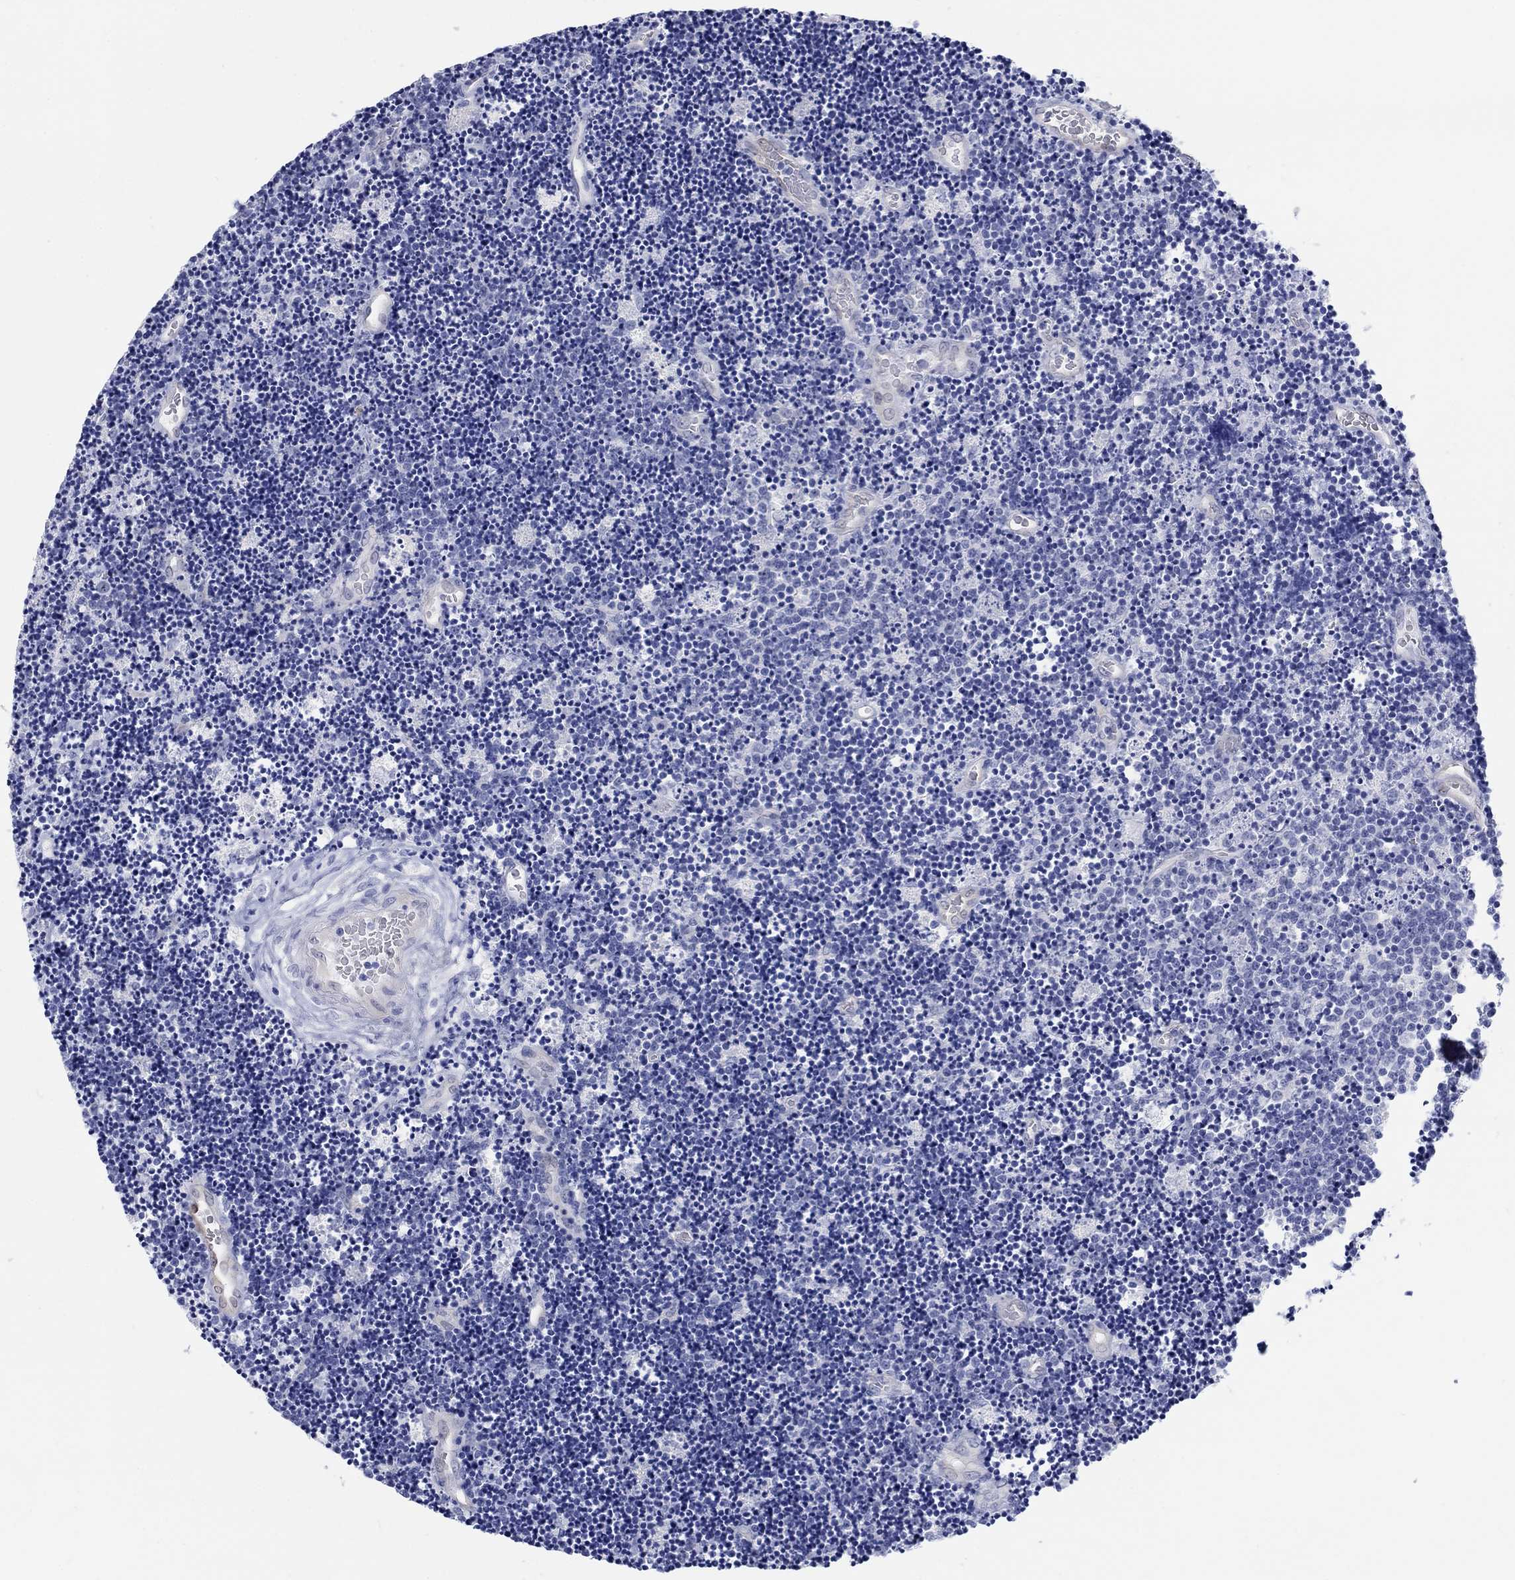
{"staining": {"intensity": "negative", "quantity": "none", "location": "none"}, "tissue": "lymphoma", "cell_type": "Tumor cells", "image_type": "cancer", "snomed": [{"axis": "morphology", "description": "Malignant lymphoma, non-Hodgkin's type, Low grade"}, {"axis": "topography", "description": "Brain"}], "caption": "Tumor cells are negative for protein expression in human malignant lymphoma, non-Hodgkin's type (low-grade).", "gene": "AKR1C2", "patient": {"sex": "female", "age": 66}}